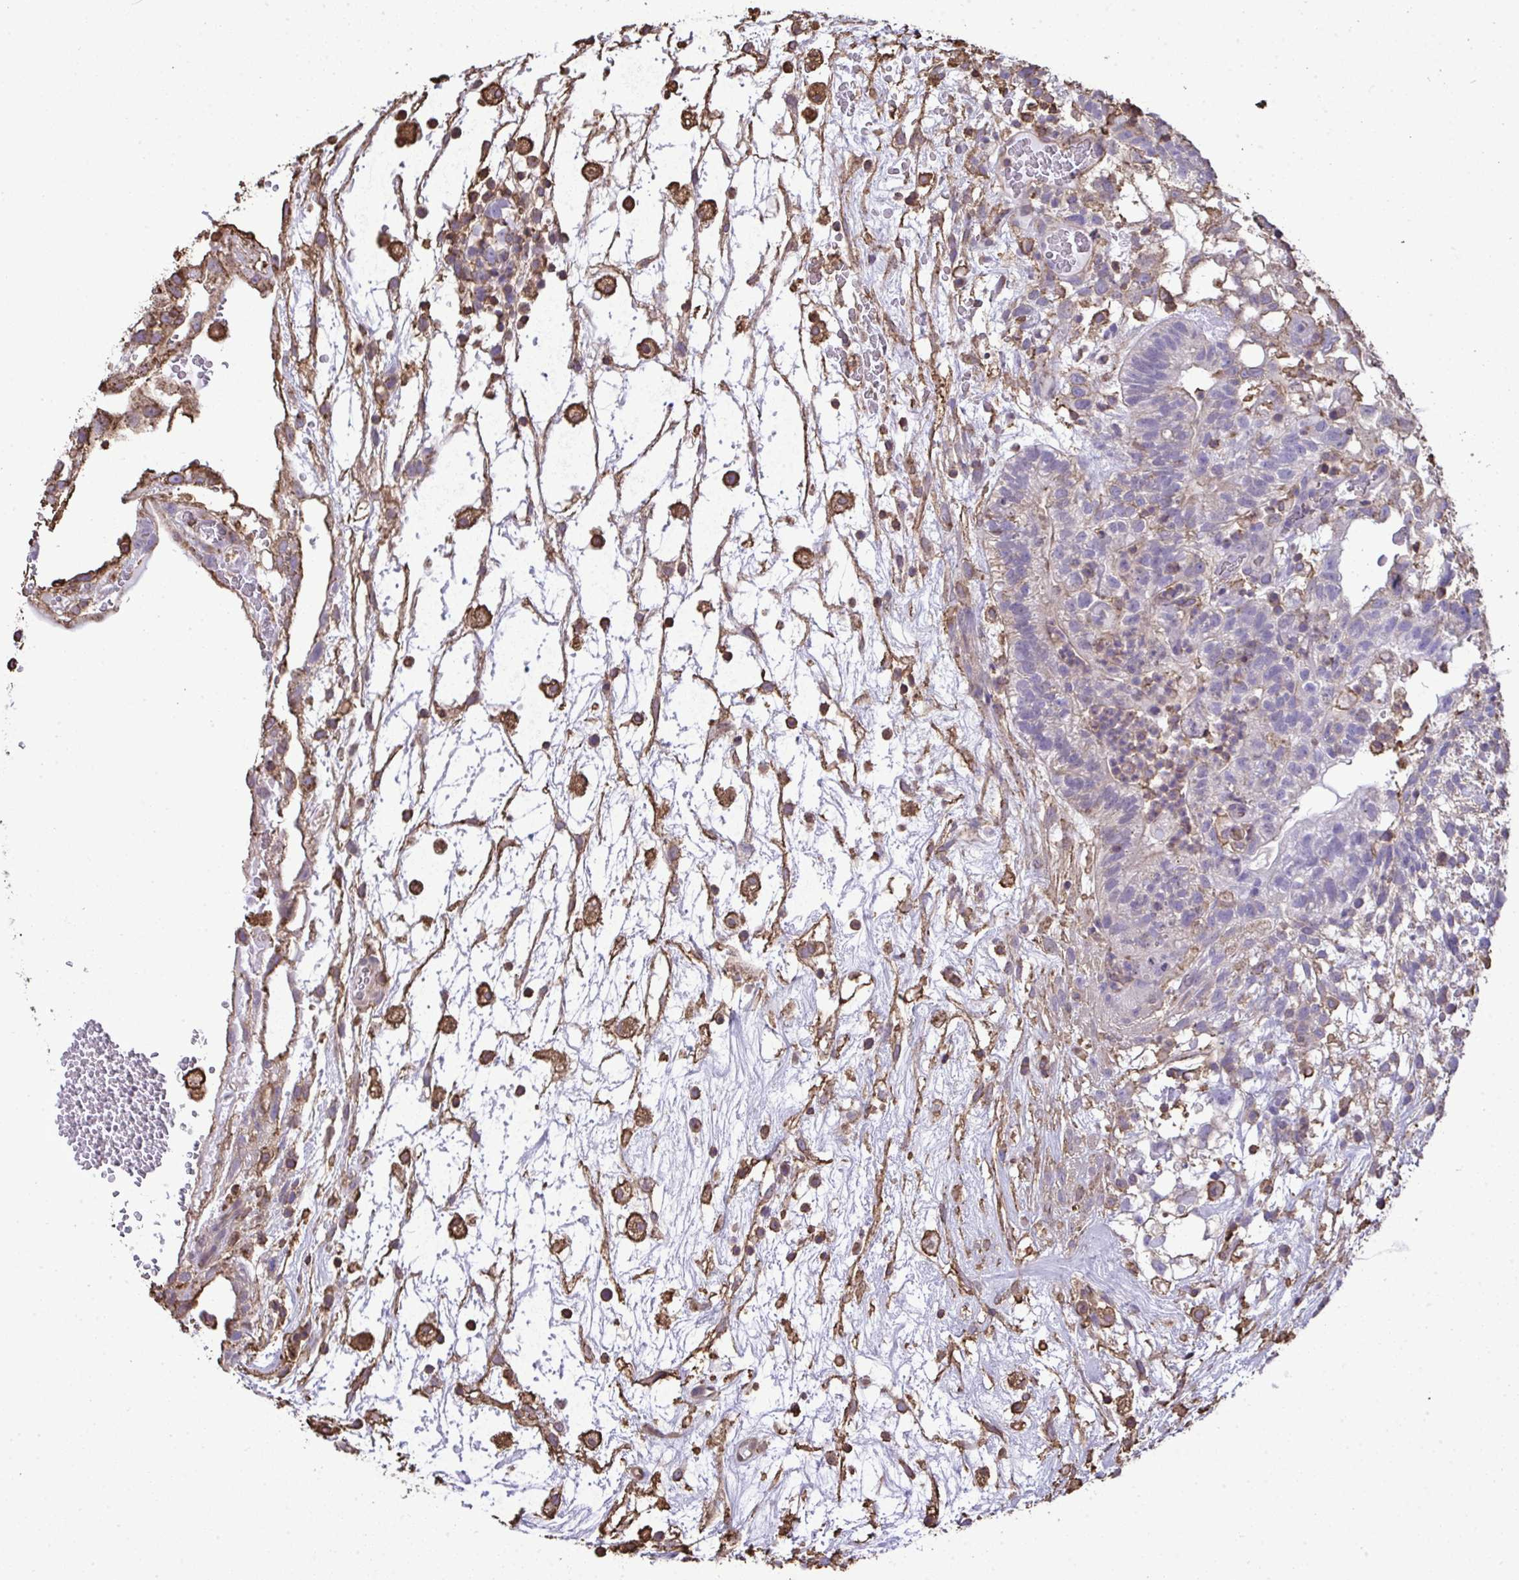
{"staining": {"intensity": "negative", "quantity": "none", "location": "none"}, "tissue": "testis cancer", "cell_type": "Tumor cells", "image_type": "cancer", "snomed": [{"axis": "morphology", "description": "Normal tissue, NOS"}, {"axis": "morphology", "description": "Carcinoma, Embryonal, NOS"}, {"axis": "topography", "description": "Testis"}], "caption": "This photomicrograph is of embryonal carcinoma (testis) stained with immunohistochemistry (IHC) to label a protein in brown with the nuclei are counter-stained blue. There is no positivity in tumor cells. The staining was performed using DAB (3,3'-diaminobenzidine) to visualize the protein expression in brown, while the nuclei were stained in blue with hematoxylin (Magnification: 20x).", "gene": "ANXA5", "patient": {"sex": "male", "age": 32}}